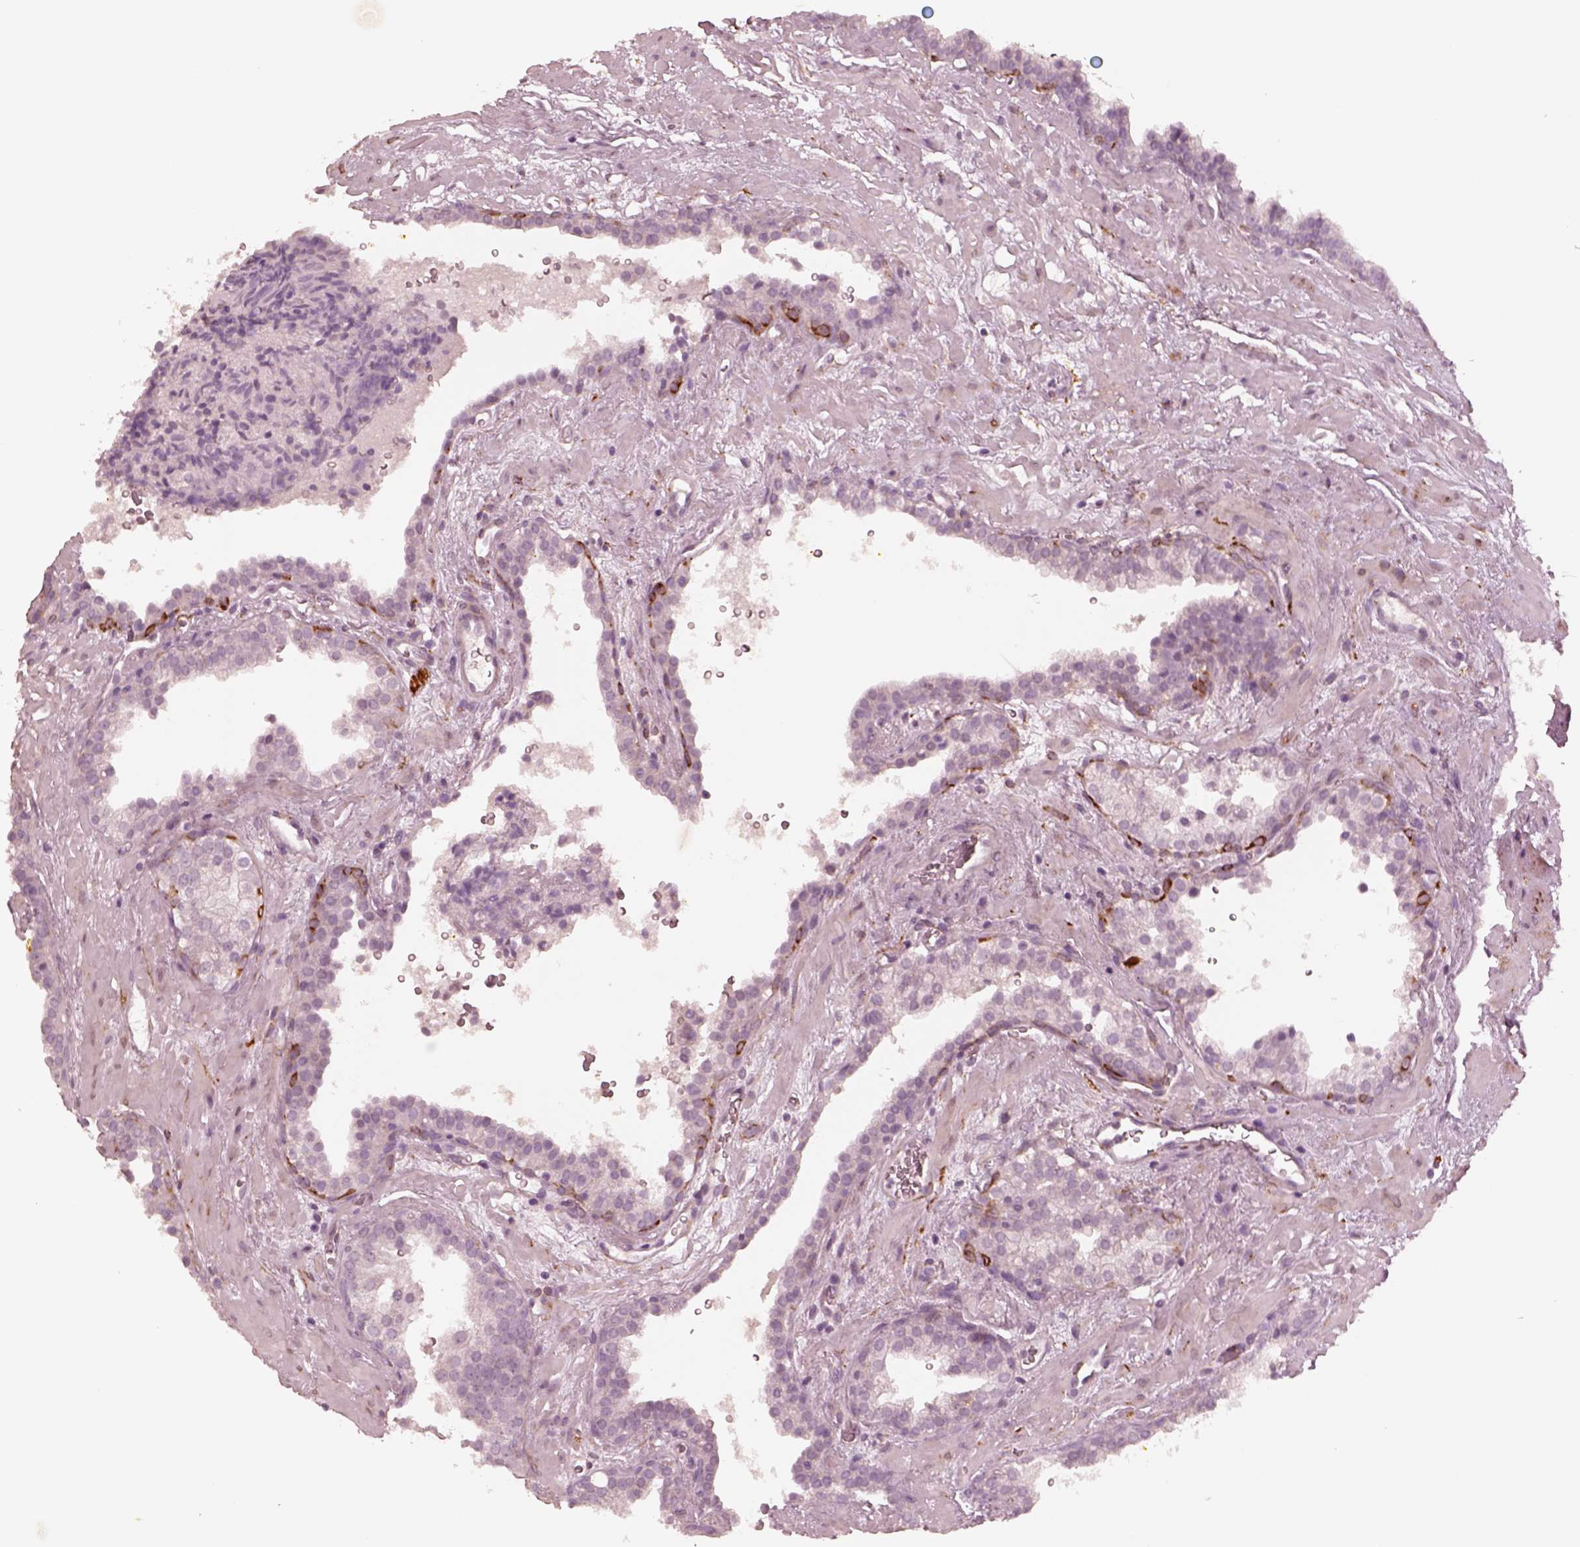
{"staining": {"intensity": "negative", "quantity": "none", "location": "none"}, "tissue": "prostate cancer", "cell_type": "Tumor cells", "image_type": "cancer", "snomed": [{"axis": "morphology", "description": "Adenocarcinoma, NOS"}, {"axis": "topography", "description": "Prostate"}], "caption": "DAB (3,3'-diaminobenzidine) immunohistochemical staining of human prostate cancer shows no significant staining in tumor cells.", "gene": "DNAAF9", "patient": {"sex": "male", "age": 66}}